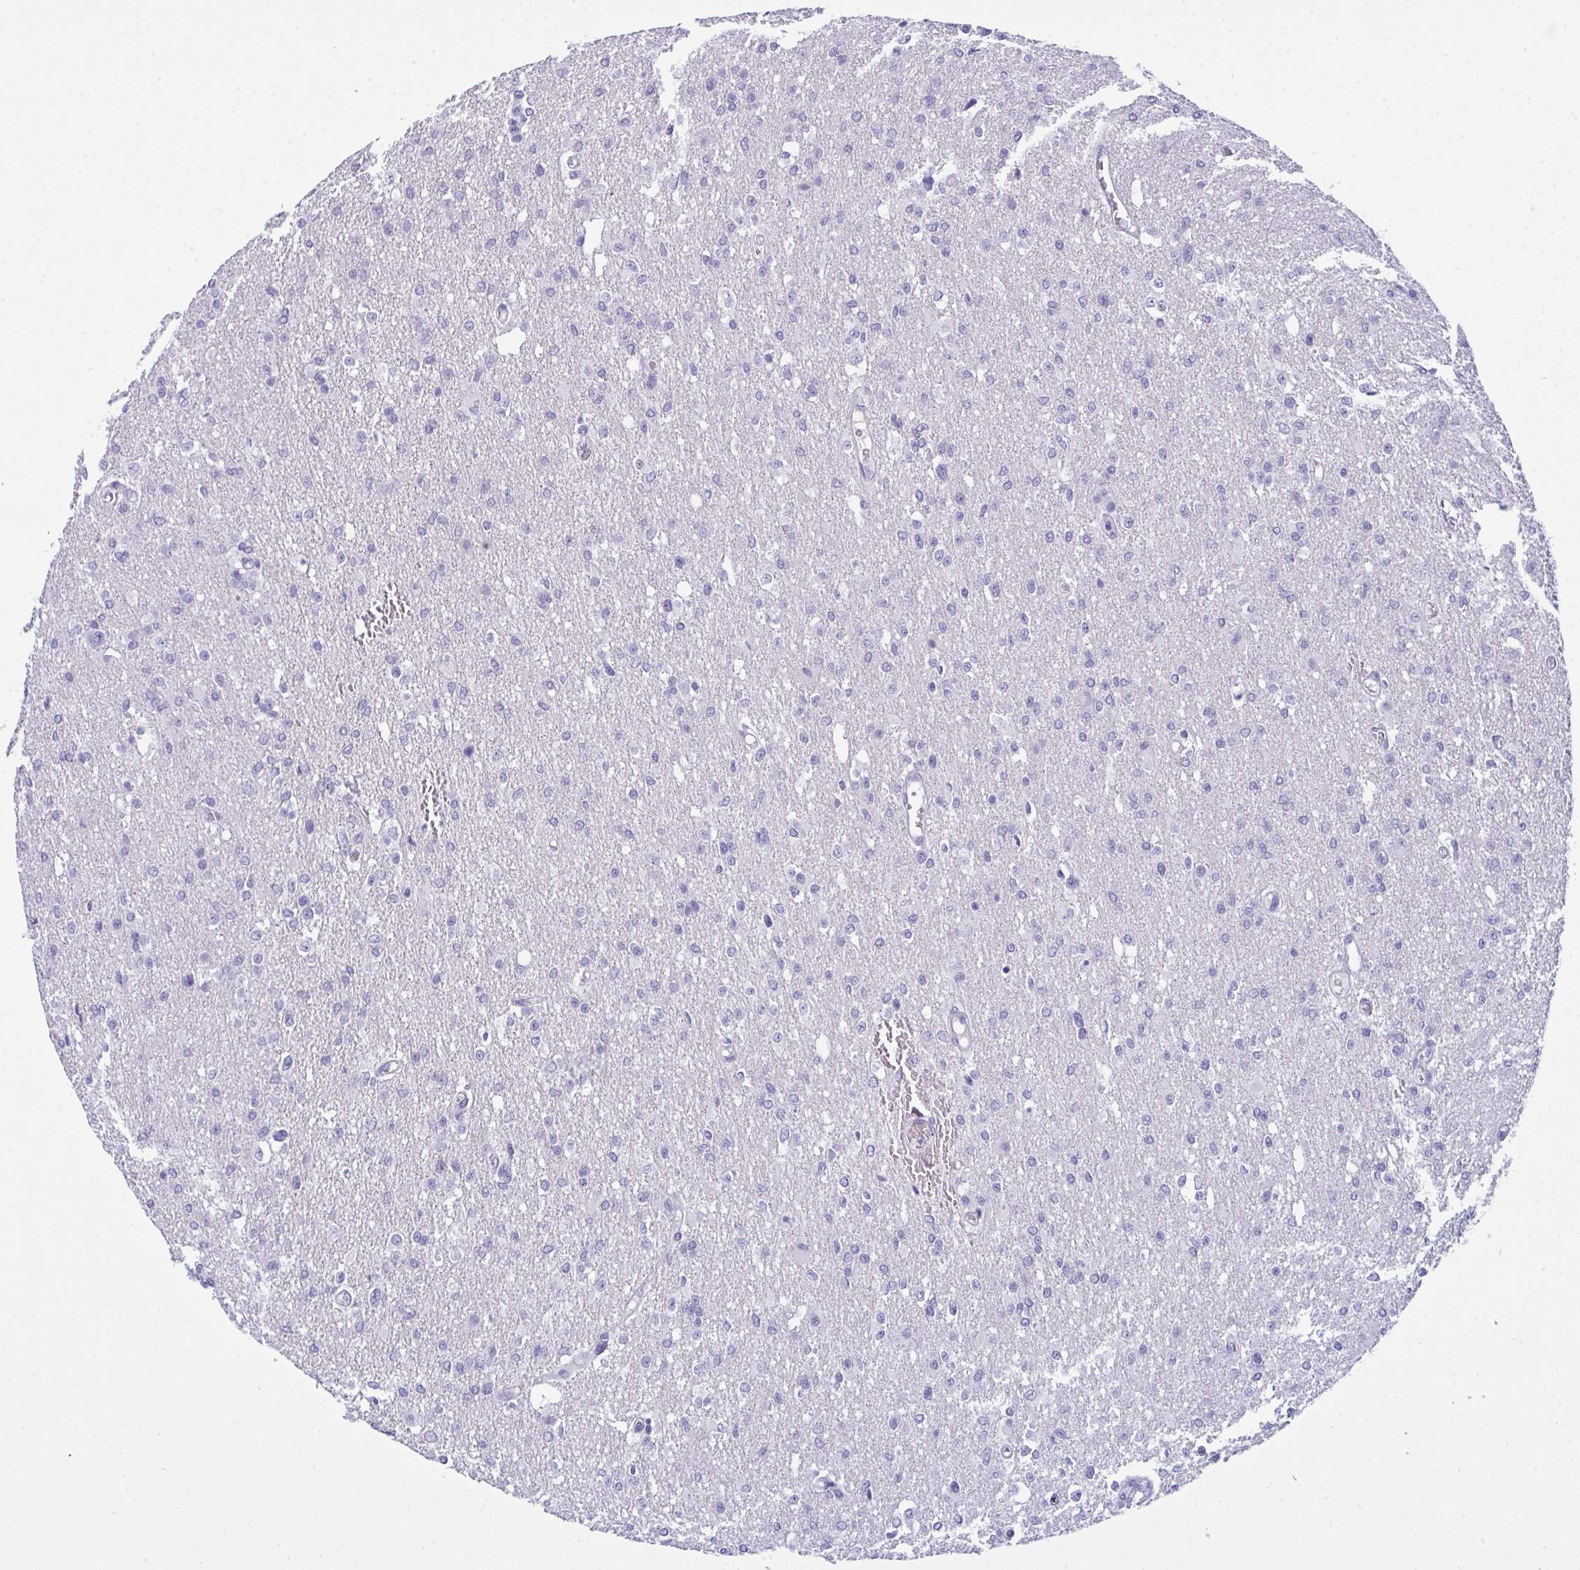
{"staining": {"intensity": "negative", "quantity": "none", "location": "none"}, "tissue": "glioma", "cell_type": "Tumor cells", "image_type": "cancer", "snomed": [{"axis": "morphology", "description": "Glioma, malignant, Low grade"}, {"axis": "topography", "description": "Brain"}], "caption": "This is an immunohistochemistry (IHC) histopathology image of human glioma. There is no expression in tumor cells.", "gene": "PRDM9", "patient": {"sex": "male", "age": 26}}